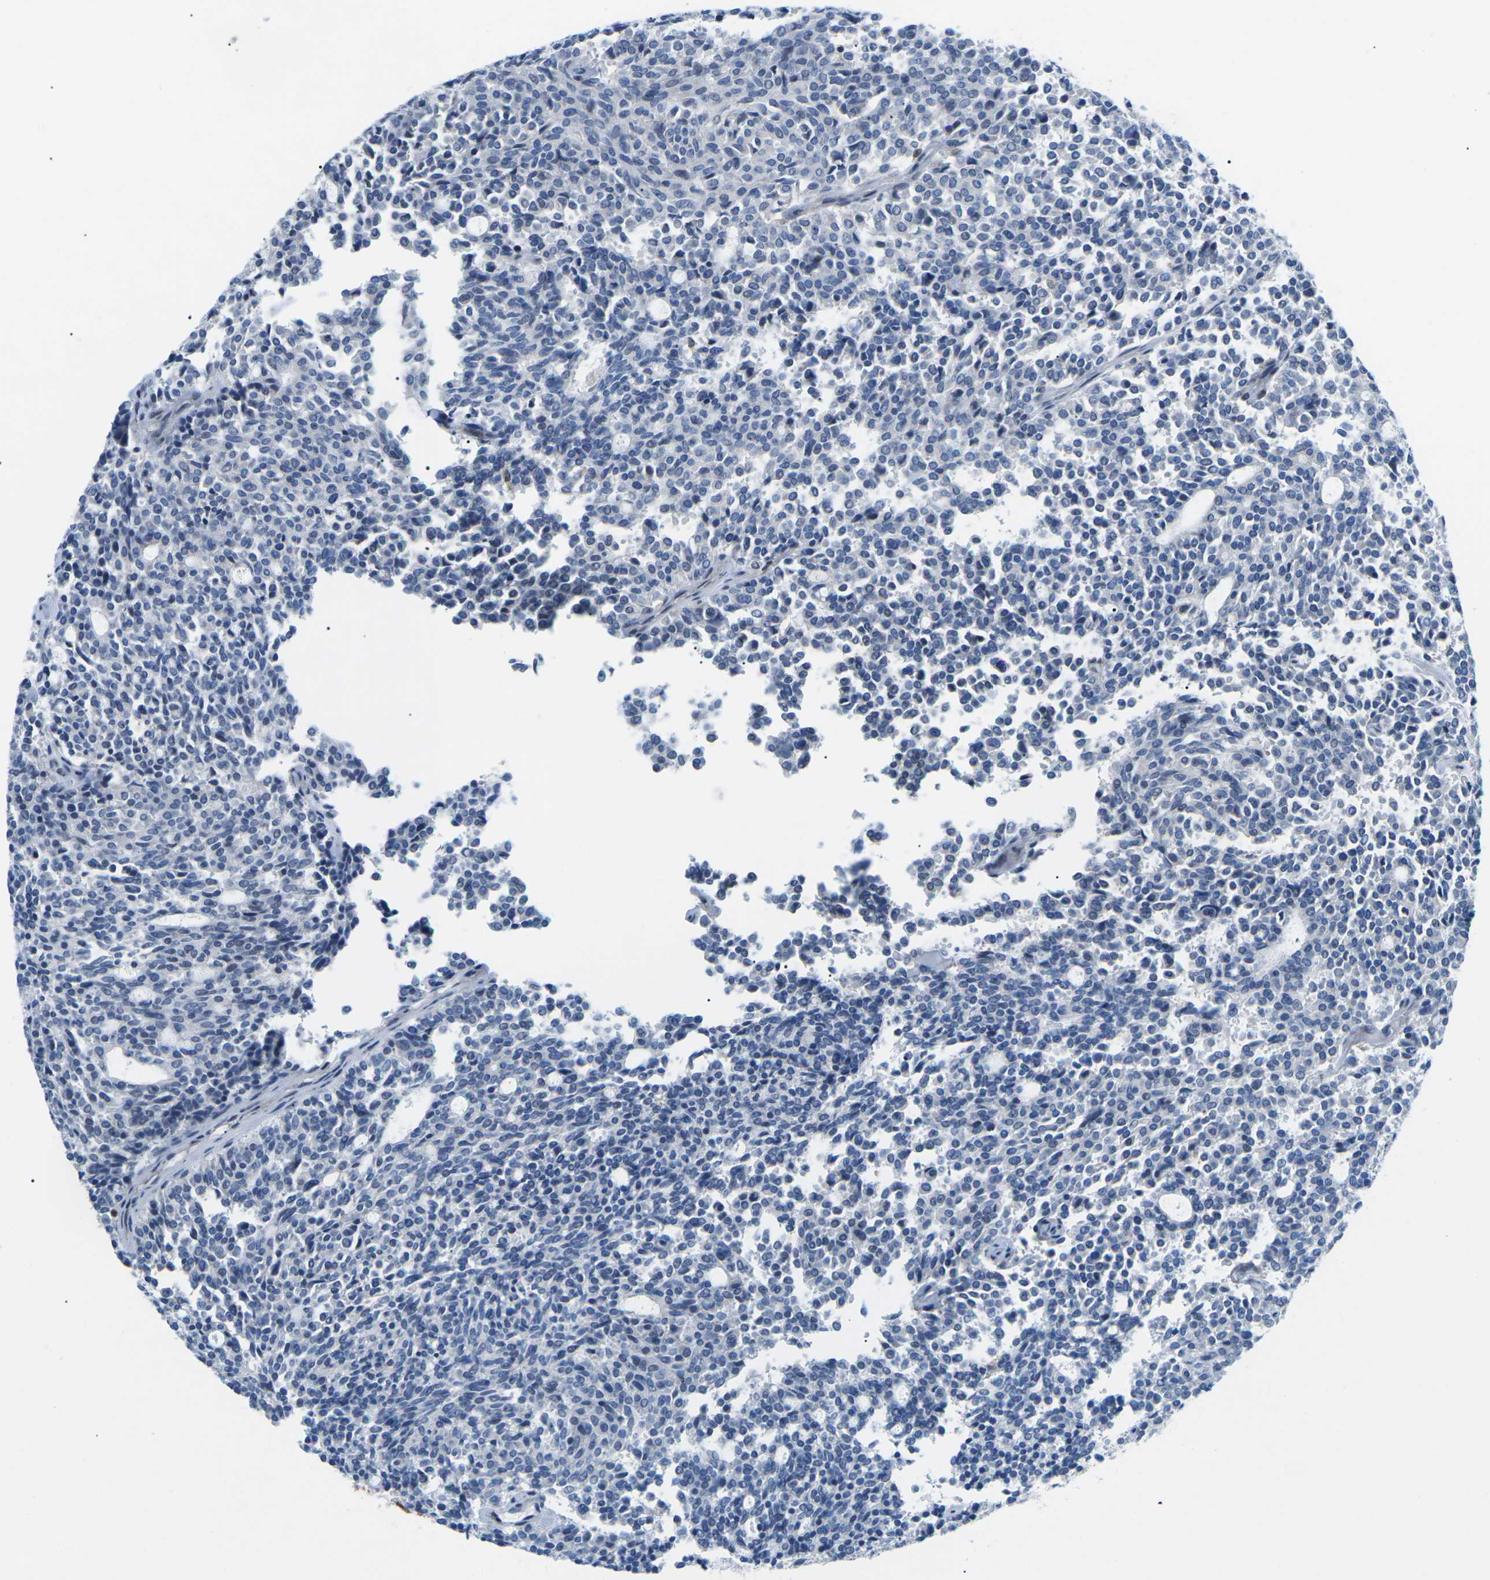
{"staining": {"intensity": "negative", "quantity": "none", "location": "none"}, "tissue": "carcinoid", "cell_type": "Tumor cells", "image_type": "cancer", "snomed": [{"axis": "morphology", "description": "Carcinoid, malignant, NOS"}, {"axis": "topography", "description": "Pancreas"}], "caption": "Immunohistochemical staining of human carcinoid demonstrates no significant staining in tumor cells.", "gene": "MBNL1", "patient": {"sex": "female", "age": 54}}